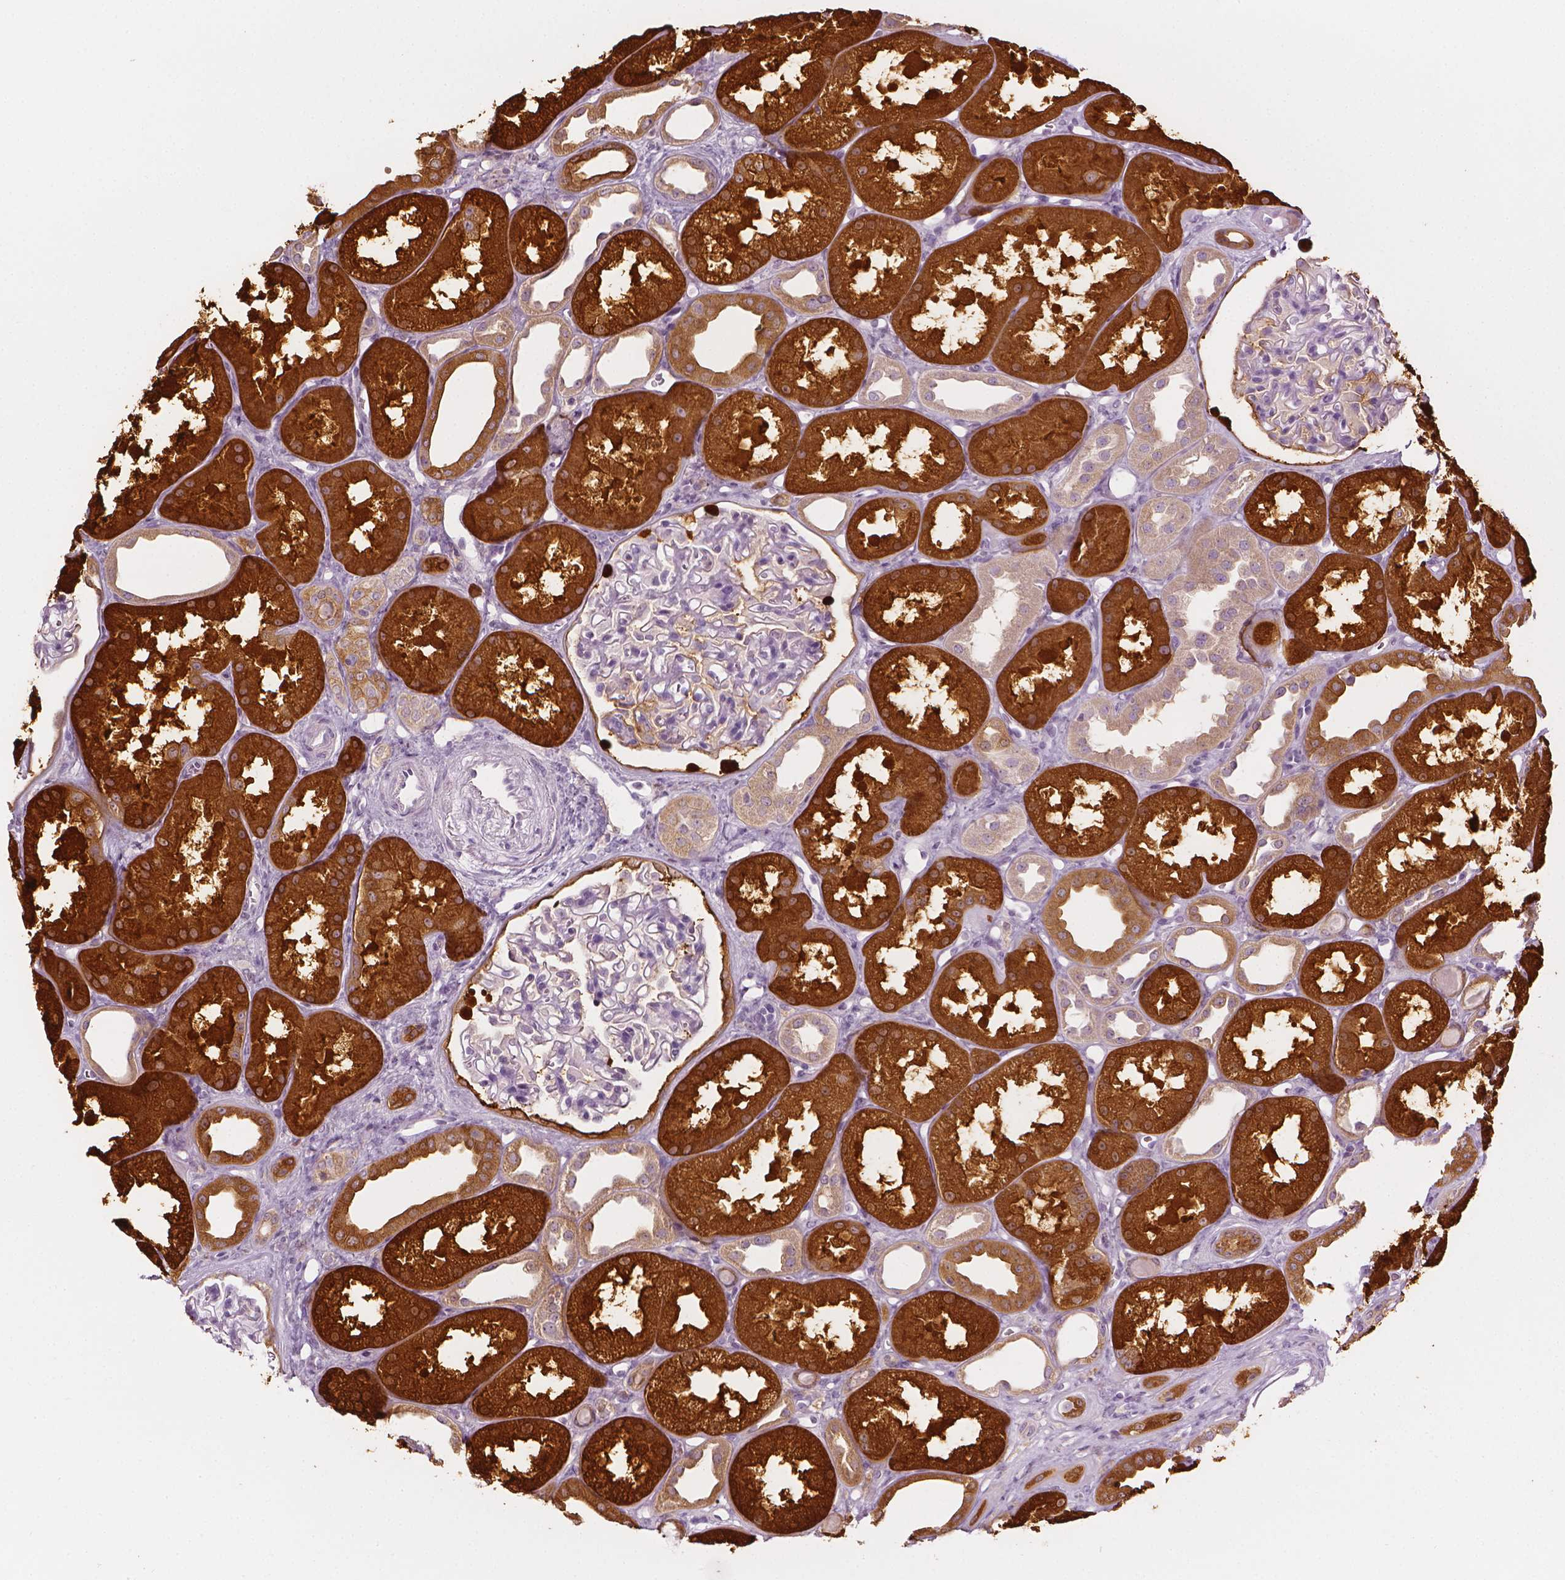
{"staining": {"intensity": "negative", "quantity": "none", "location": "none"}, "tissue": "kidney", "cell_type": "Cells in glomeruli", "image_type": "normal", "snomed": [{"axis": "morphology", "description": "Normal tissue, NOS"}, {"axis": "topography", "description": "Kidney"}], "caption": "Immunohistochemical staining of benign human kidney displays no significant staining in cells in glomeruli. The staining was performed using DAB to visualize the protein expression in brown, while the nuclei were stained in blue with hematoxylin (Magnification: 20x).", "gene": "SHMT1", "patient": {"sex": "male", "age": 61}}